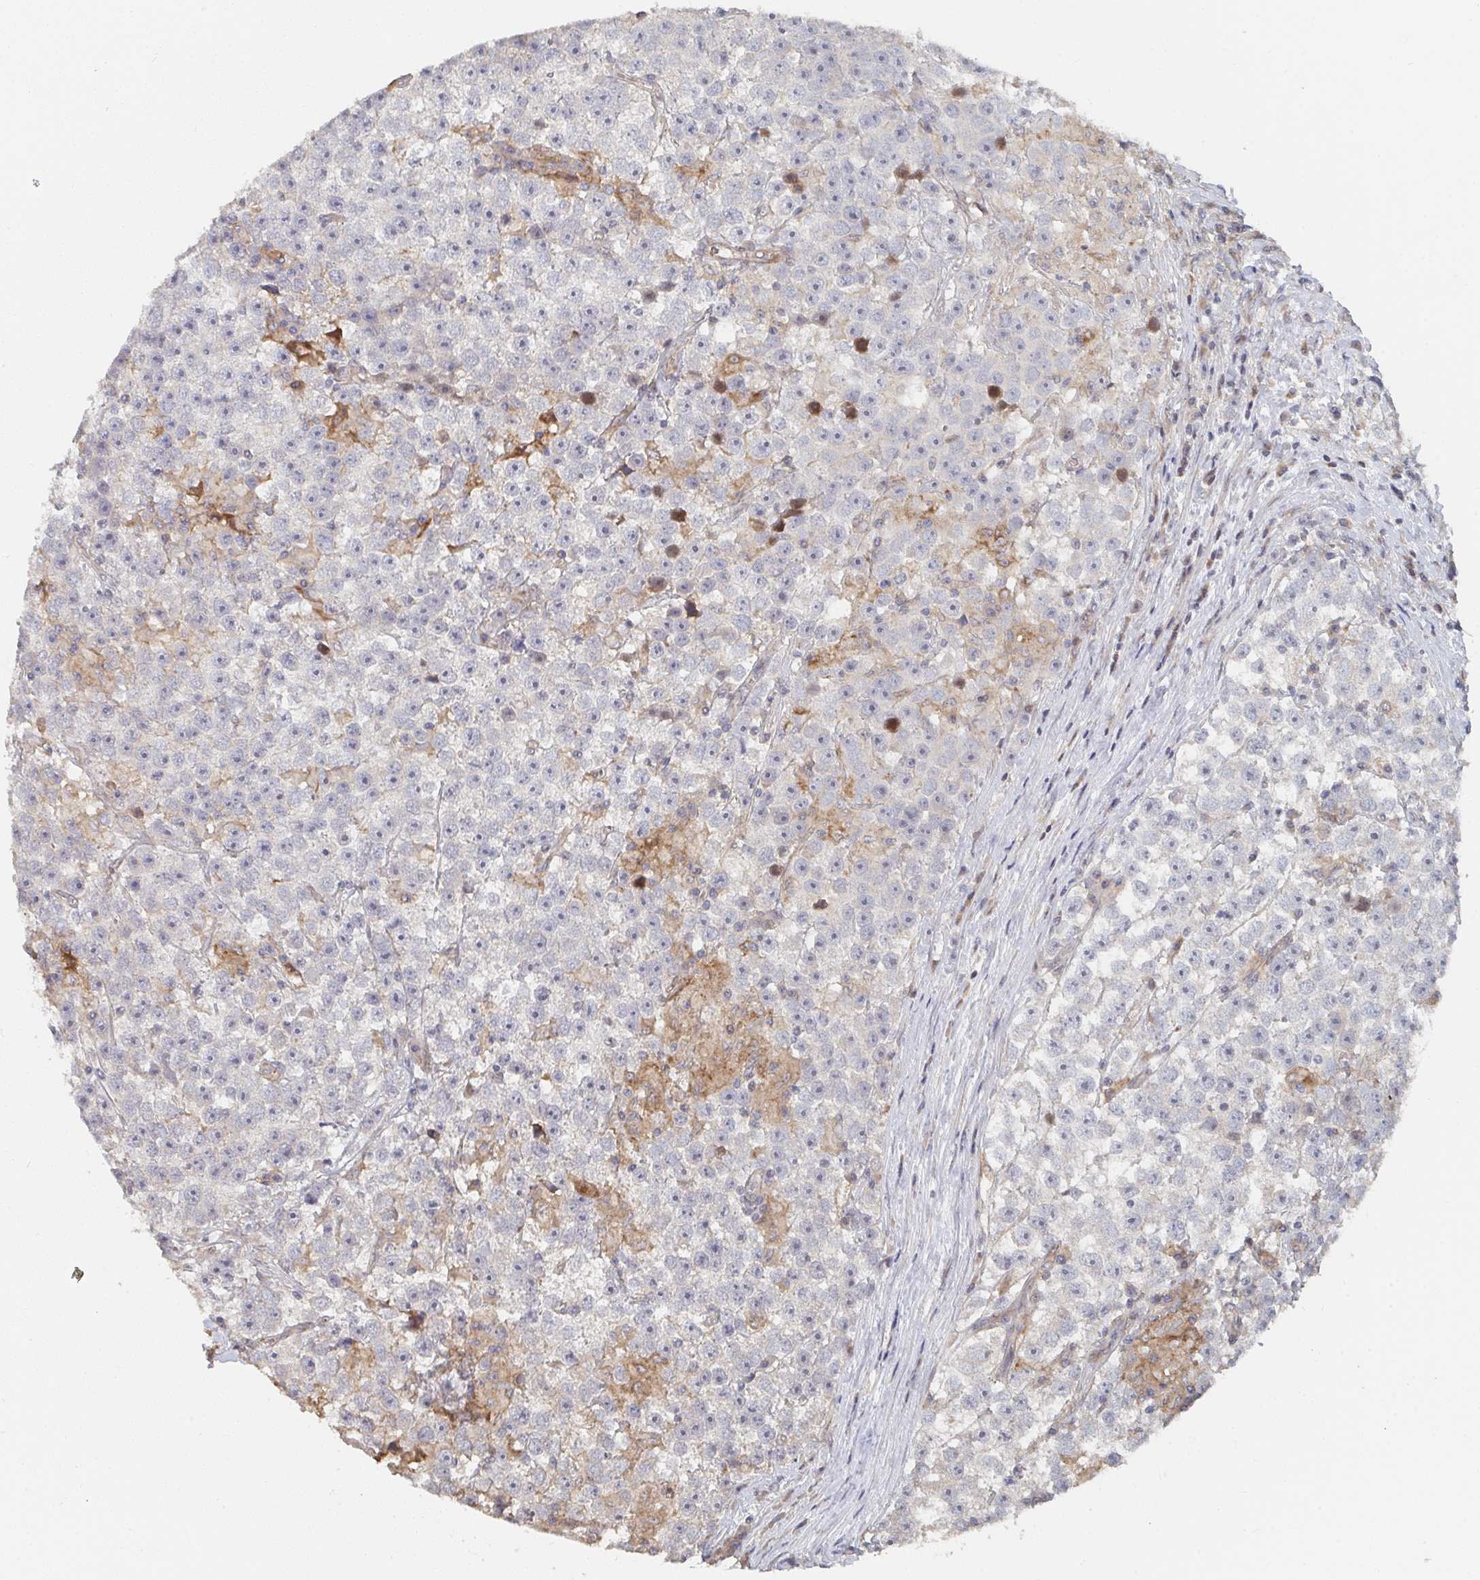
{"staining": {"intensity": "negative", "quantity": "none", "location": "none"}, "tissue": "testis cancer", "cell_type": "Tumor cells", "image_type": "cancer", "snomed": [{"axis": "morphology", "description": "Seminoma, NOS"}, {"axis": "topography", "description": "Testis"}], "caption": "Human testis seminoma stained for a protein using immunohistochemistry shows no expression in tumor cells.", "gene": "PTEN", "patient": {"sex": "male", "age": 31}}